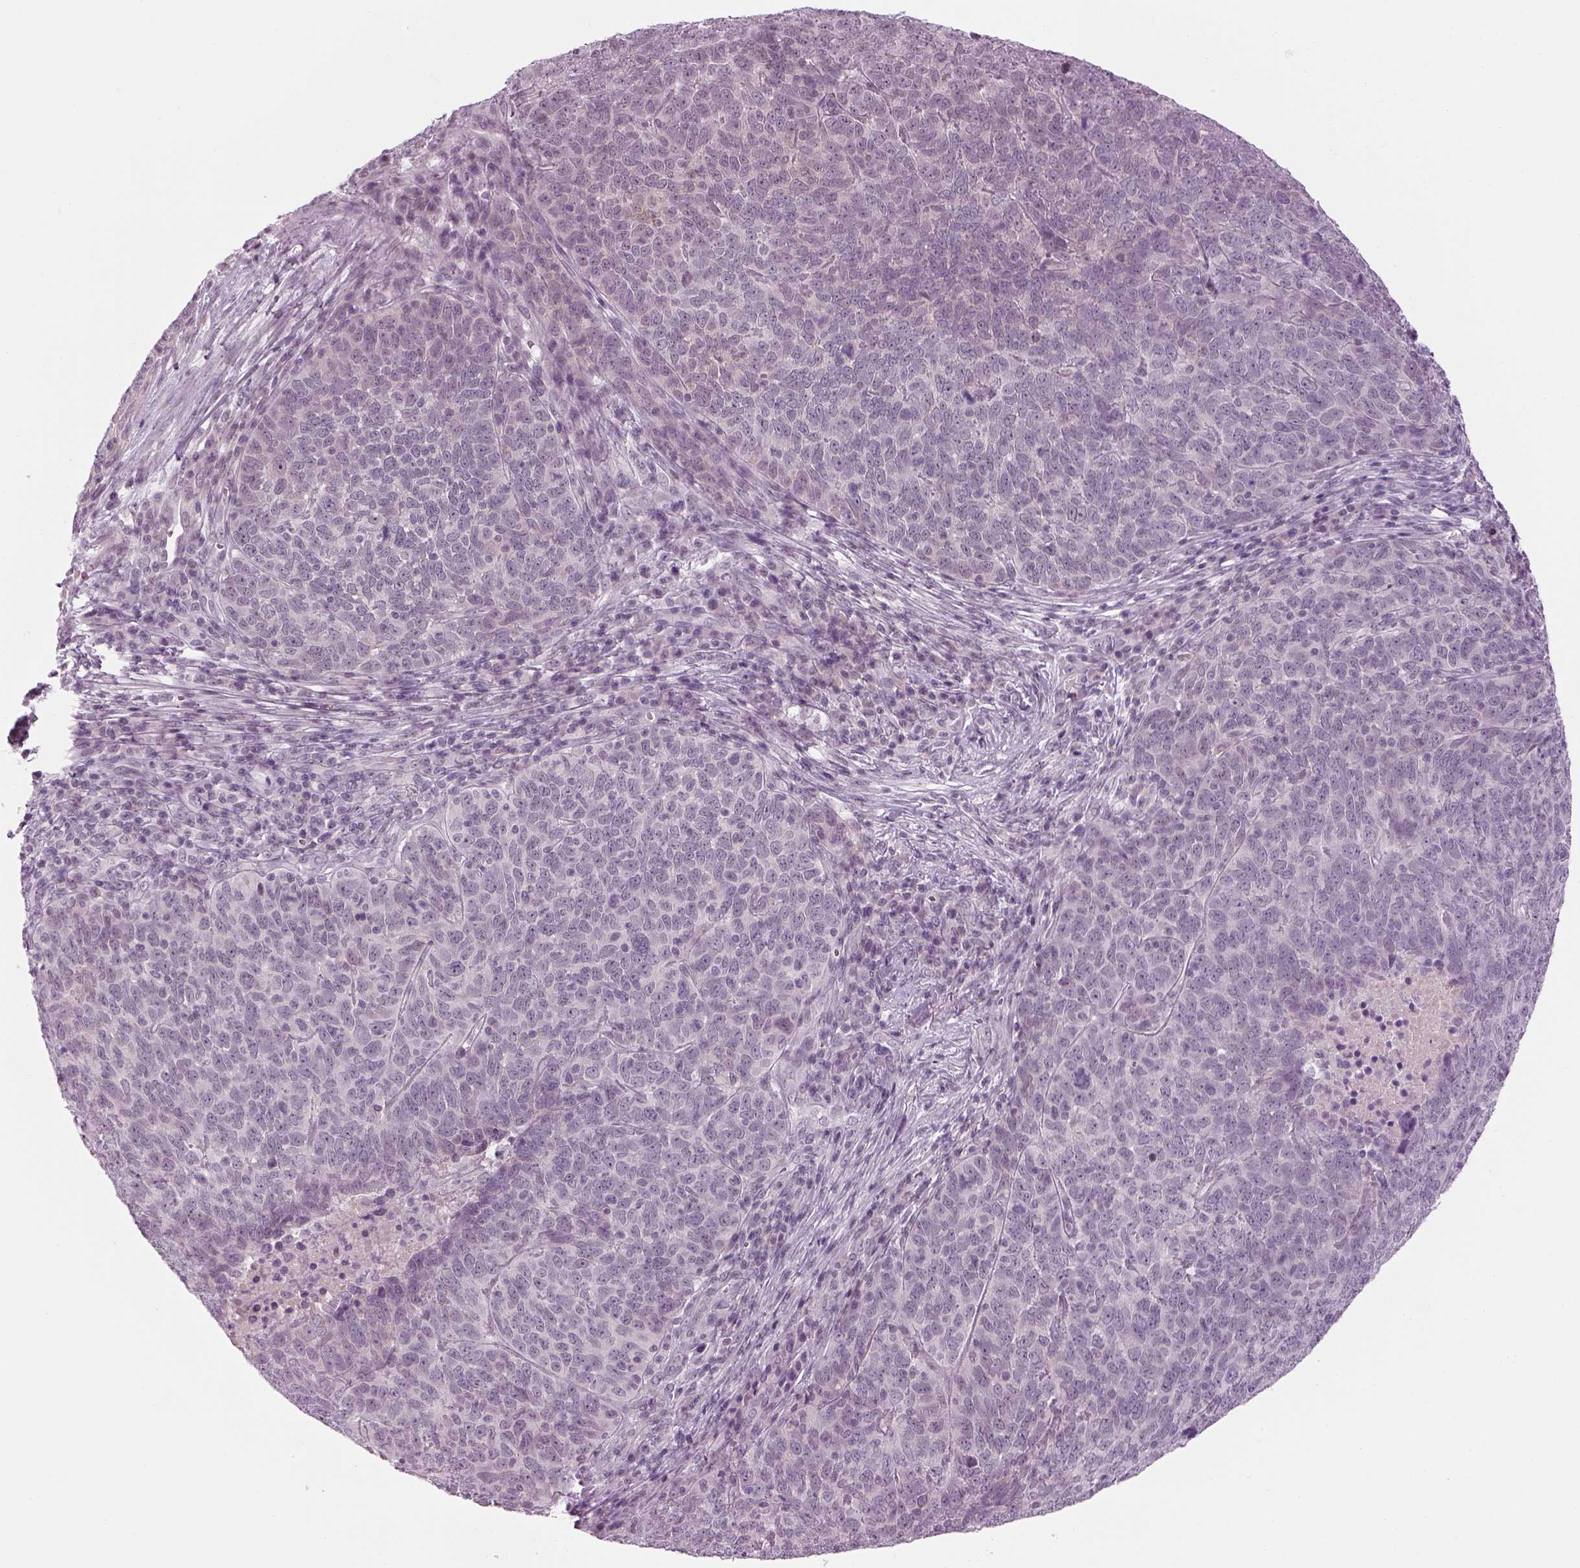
{"staining": {"intensity": "negative", "quantity": "none", "location": "none"}, "tissue": "skin cancer", "cell_type": "Tumor cells", "image_type": "cancer", "snomed": [{"axis": "morphology", "description": "Squamous cell carcinoma, NOS"}, {"axis": "topography", "description": "Skin"}, {"axis": "topography", "description": "Anal"}], "caption": "An IHC image of skin squamous cell carcinoma is shown. There is no staining in tumor cells of skin squamous cell carcinoma.", "gene": "LRRIQ3", "patient": {"sex": "female", "age": 51}}